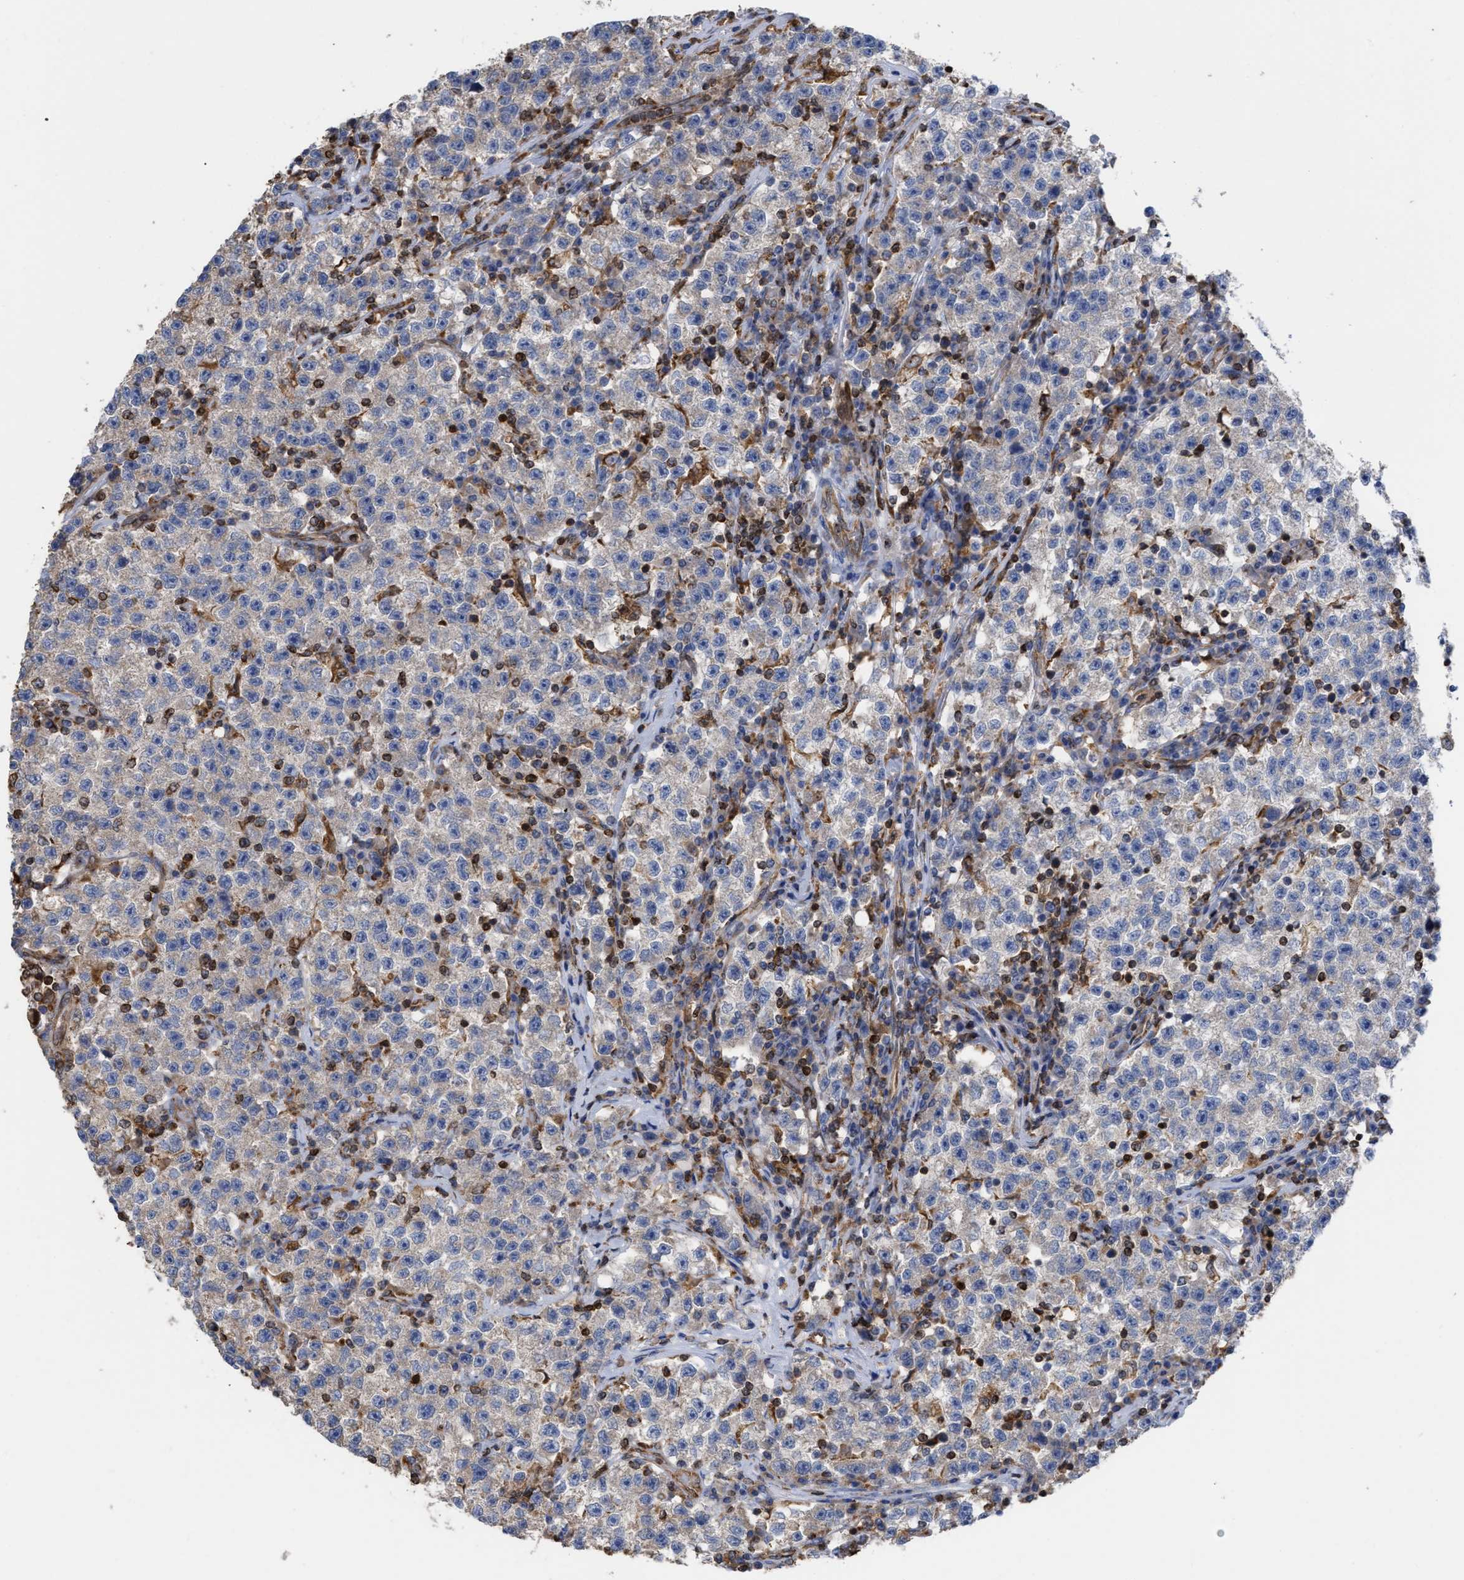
{"staining": {"intensity": "weak", "quantity": "<25%", "location": "cytoplasmic/membranous"}, "tissue": "testis cancer", "cell_type": "Tumor cells", "image_type": "cancer", "snomed": [{"axis": "morphology", "description": "Seminoma, NOS"}, {"axis": "topography", "description": "Testis"}], "caption": "Immunohistochemistry image of neoplastic tissue: testis cancer (seminoma) stained with DAB (3,3'-diaminobenzidine) demonstrates no significant protein expression in tumor cells. The staining is performed using DAB (3,3'-diaminobenzidine) brown chromogen with nuclei counter-stained in using hematoxylin.", "gene": "GIMAP4", "patient": {"sex": "male", "age": 22}}